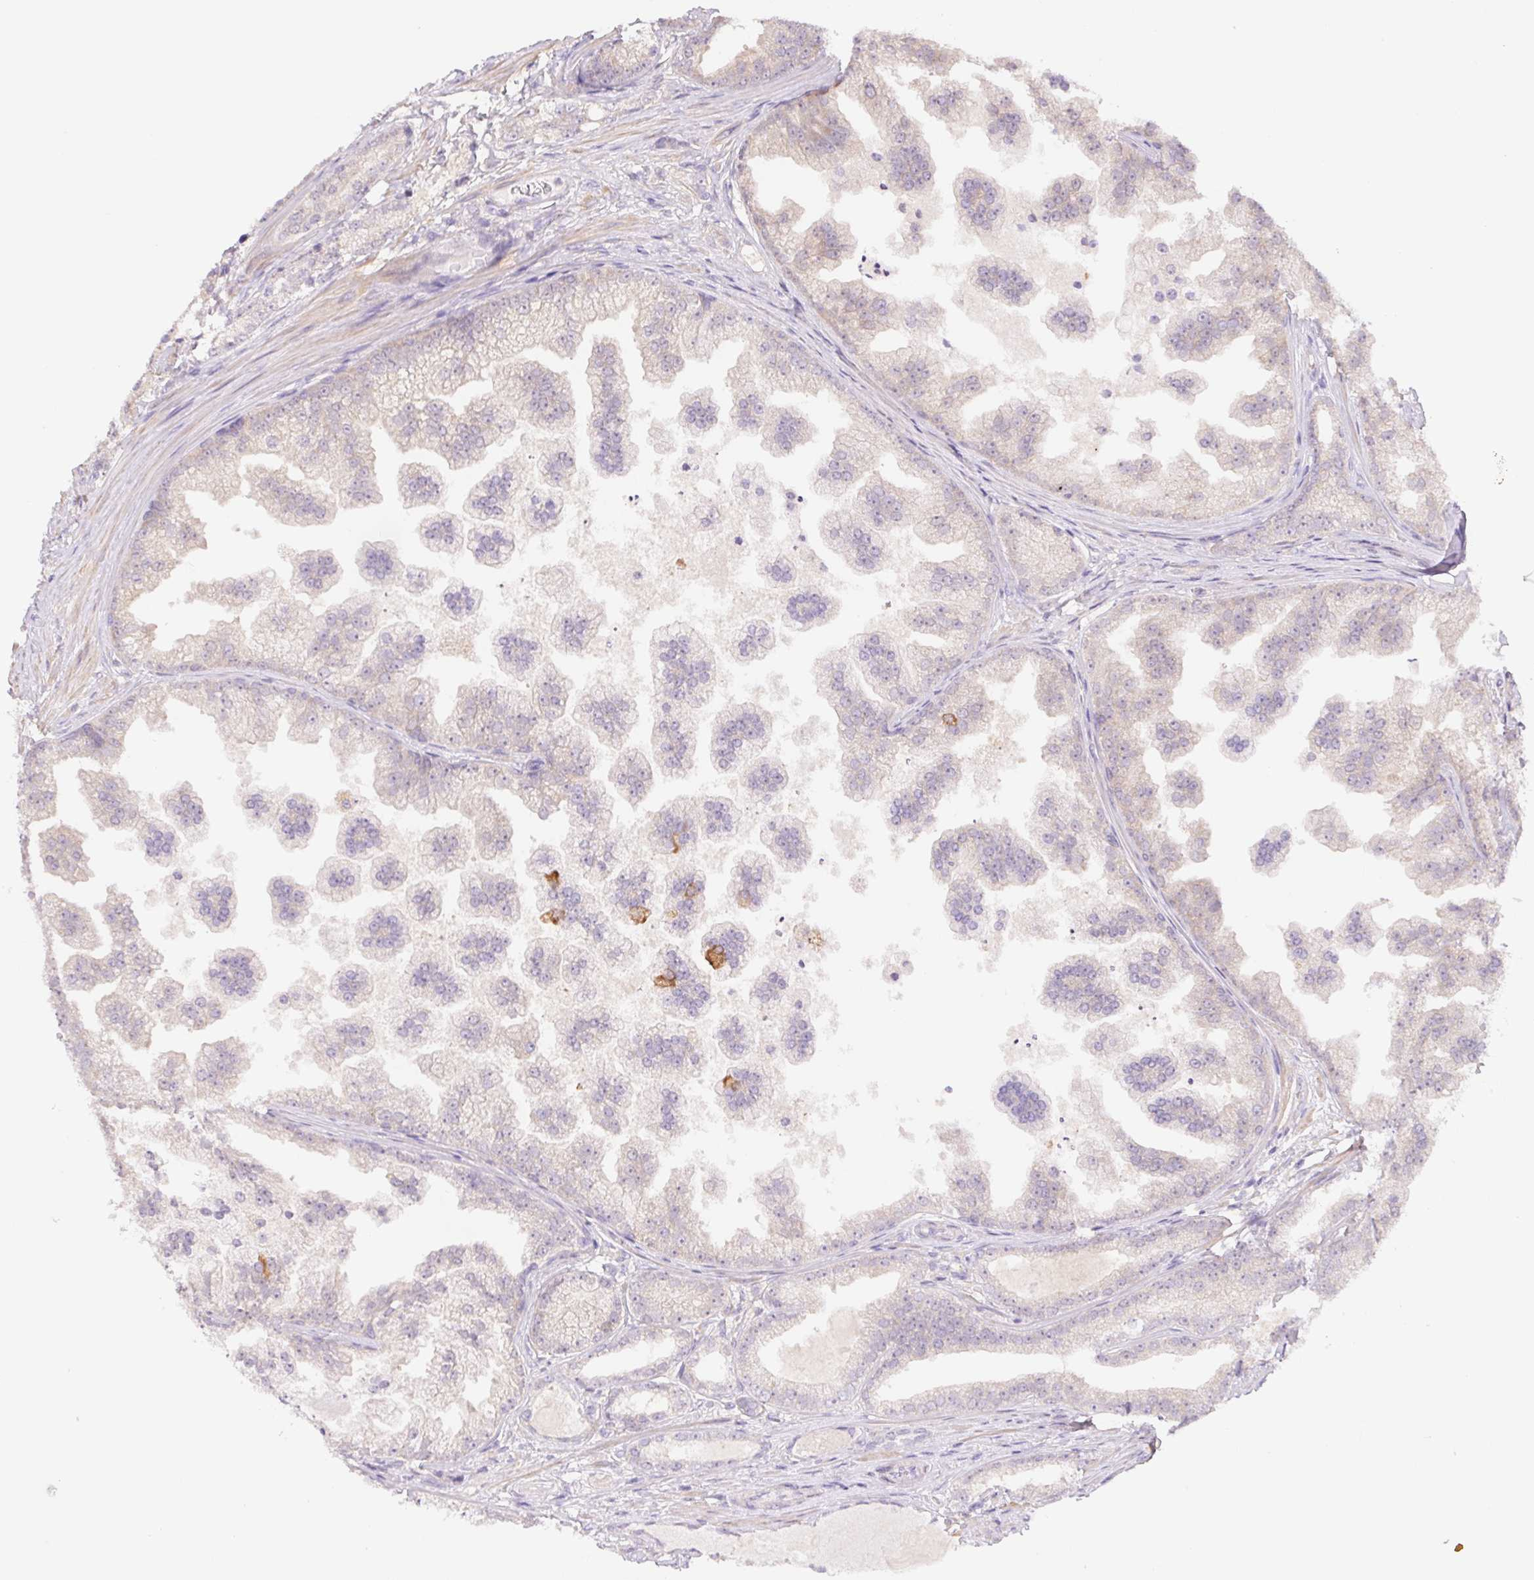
{"staining": {"intensity": "weak", "quantity": "25%-75%", "location": "cytoplasmic/membranous"}, "tissue": "prostate cancer", "cell_type": "Tumor cells", "image_type": "cancer", "snomed": [{"axis": "morphology", "description": "Adenocarcinoma, Low grade"}, {"axis": "topography", "description": "Prostate"}], "caption": "Protein staining by immunohistochemistry displays weak cytoplasmic/membranous expression in approximately 25%-75% of tumor cells in prostate cancer (low-grade adenocarcinoma). Using DAB (brown) and hematoxylin (blue) stains, captured at high magnification using brightfield microscopy.", "gene": "DYNC2LI1", "patient": {"sex": "male", "age": 65}}